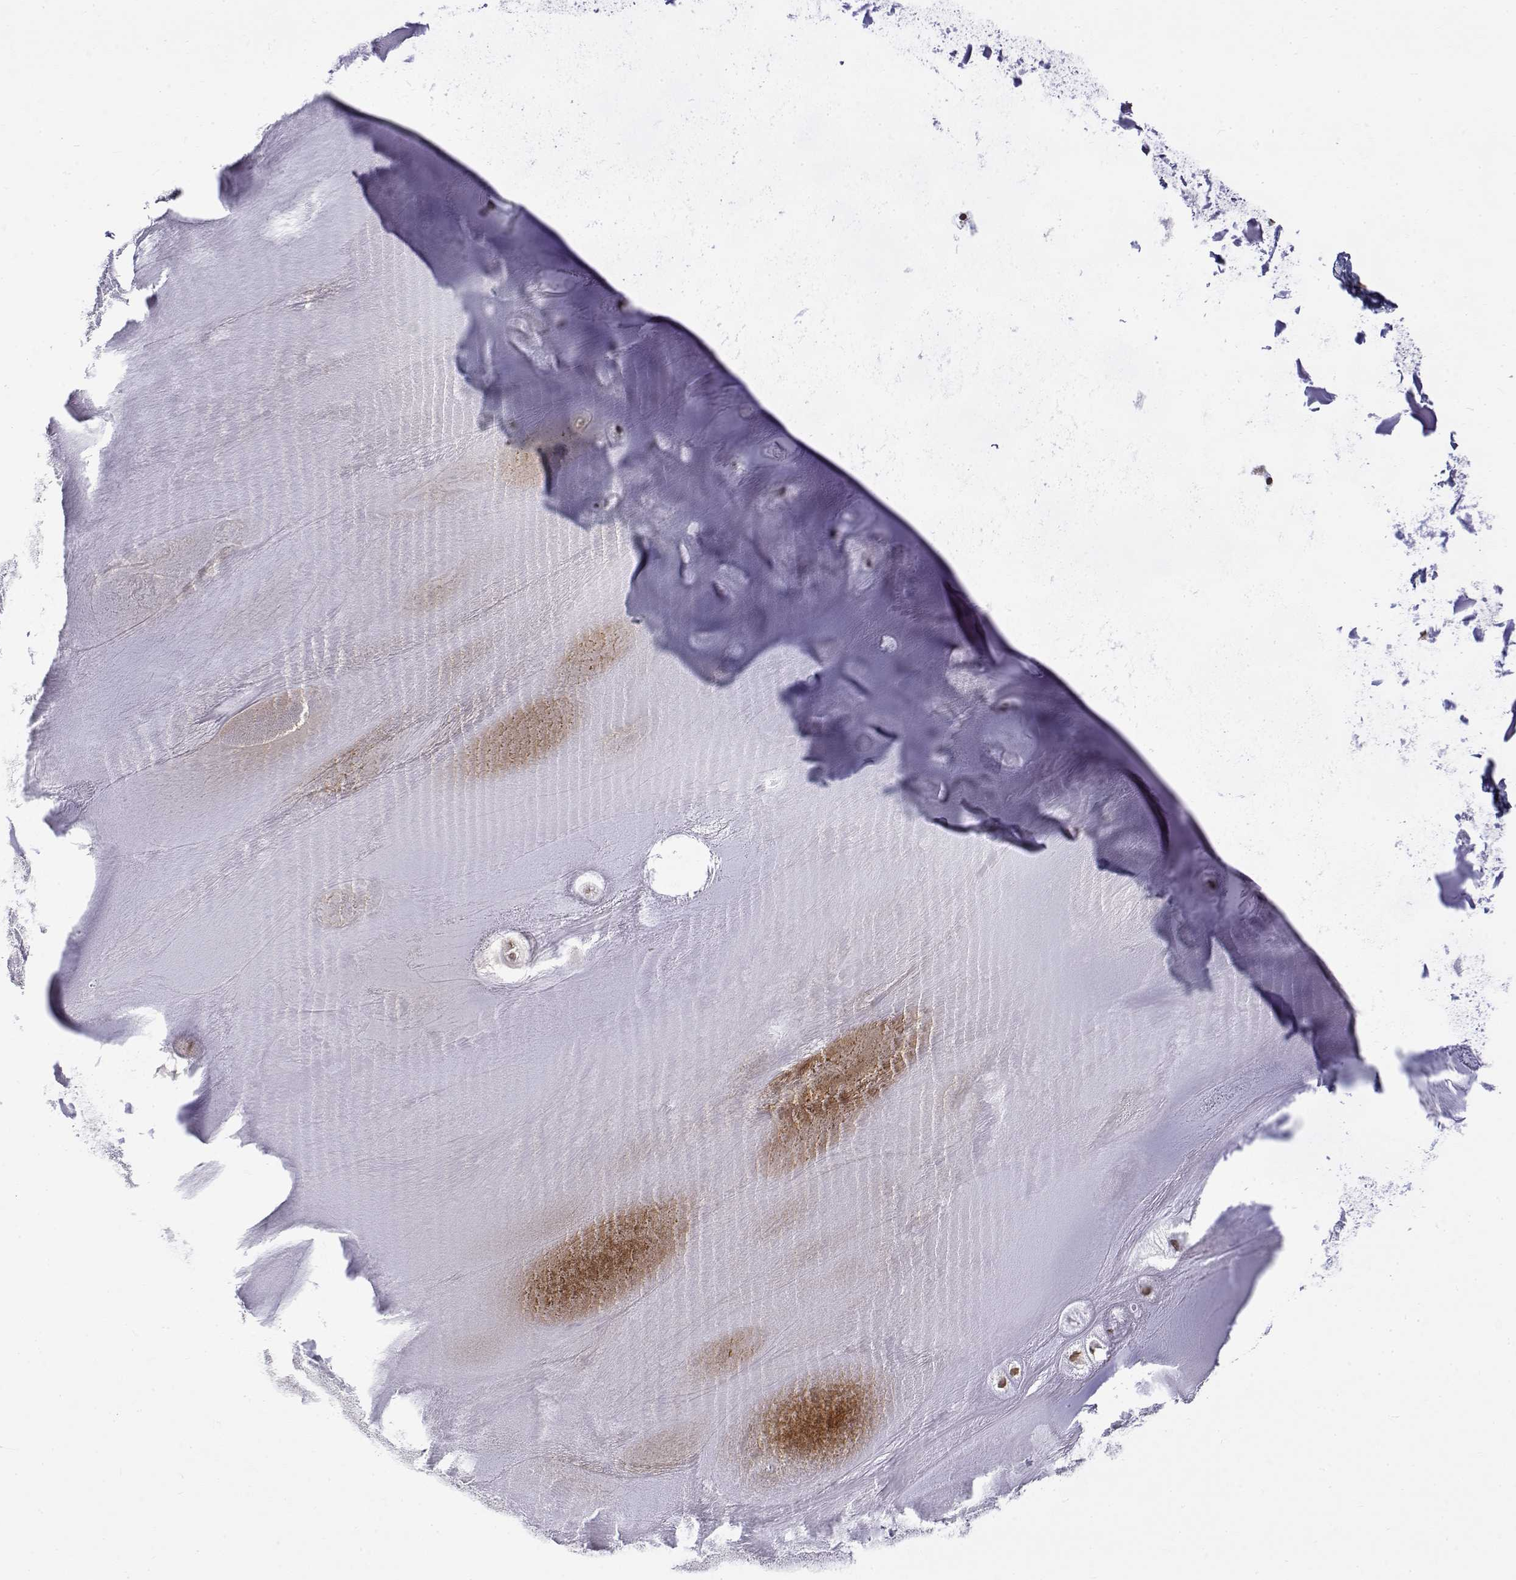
{"staining": {"intensity": "weak", "quantity": "25%-75%", "location": "nuclear"}, "tissue": "adipose tissue", "cell_type": "Adipocytes", "image_type": "normal", "snomed": [{"axis": "morphology", "description": "Normal tissue, NOS"}, {"axis": "morphology", "description": "Squamous cell carcinoma, NOS"}, {"axis": "topography", "description": "Cartilage tissue"}, {"axis": "topography", "description": "Bronchus"}, {"axis": "topography", "description": "Lung"}], "caption": "An IHC histopathology image of normal tissue is shown. Protein staining in brown labels weak nuclear positivity in adipose tissue within adipocytes. Using DAB (3,3'-diaminobenzidine) (brown) and hematoxylin (blue) stains, captured at high magnification using brightfield microscopy.", "gene": "ZNF532", "patient": {"sex": "male", "age": 66}}